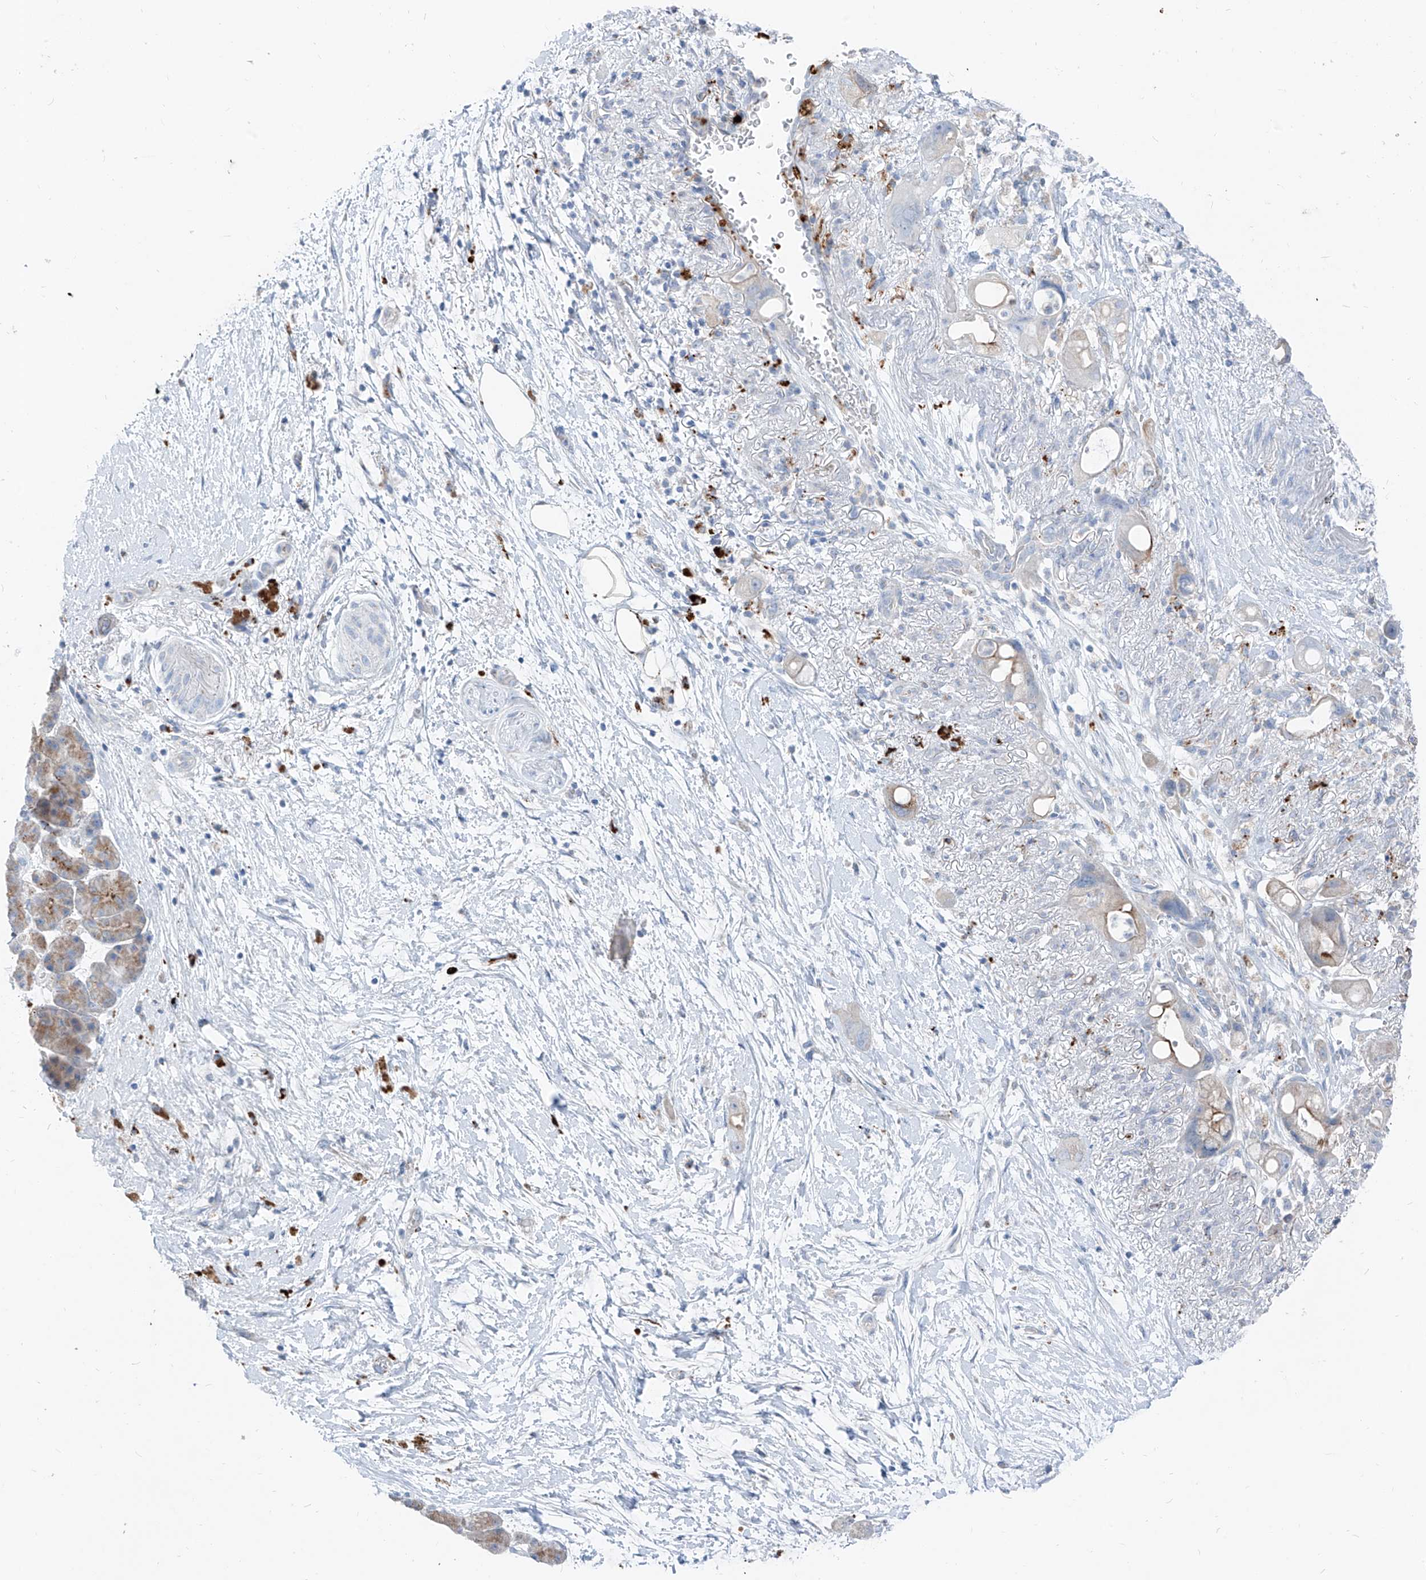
{"staining": {"intensity": "negative", "quantity": "none", "location": "none"}, "tissue": "pancreatic cancer", "cell_type": "Tumor cells", "image_type": "cancer", "snomed": [{"axis": "morphology", "description": "Normal tissue, NOS"}, {"axis": "morphology", "description": "Adenocarcinoma, NOS"}, {"axis": "topography", "description": "Pancreas"}], "caption": "This is an IHC photomicrograph of pancreatic cancer. There is no expression in tumor cells.", "gene": "GPR137C", "patient": {"sex": "female", "age": 68}}